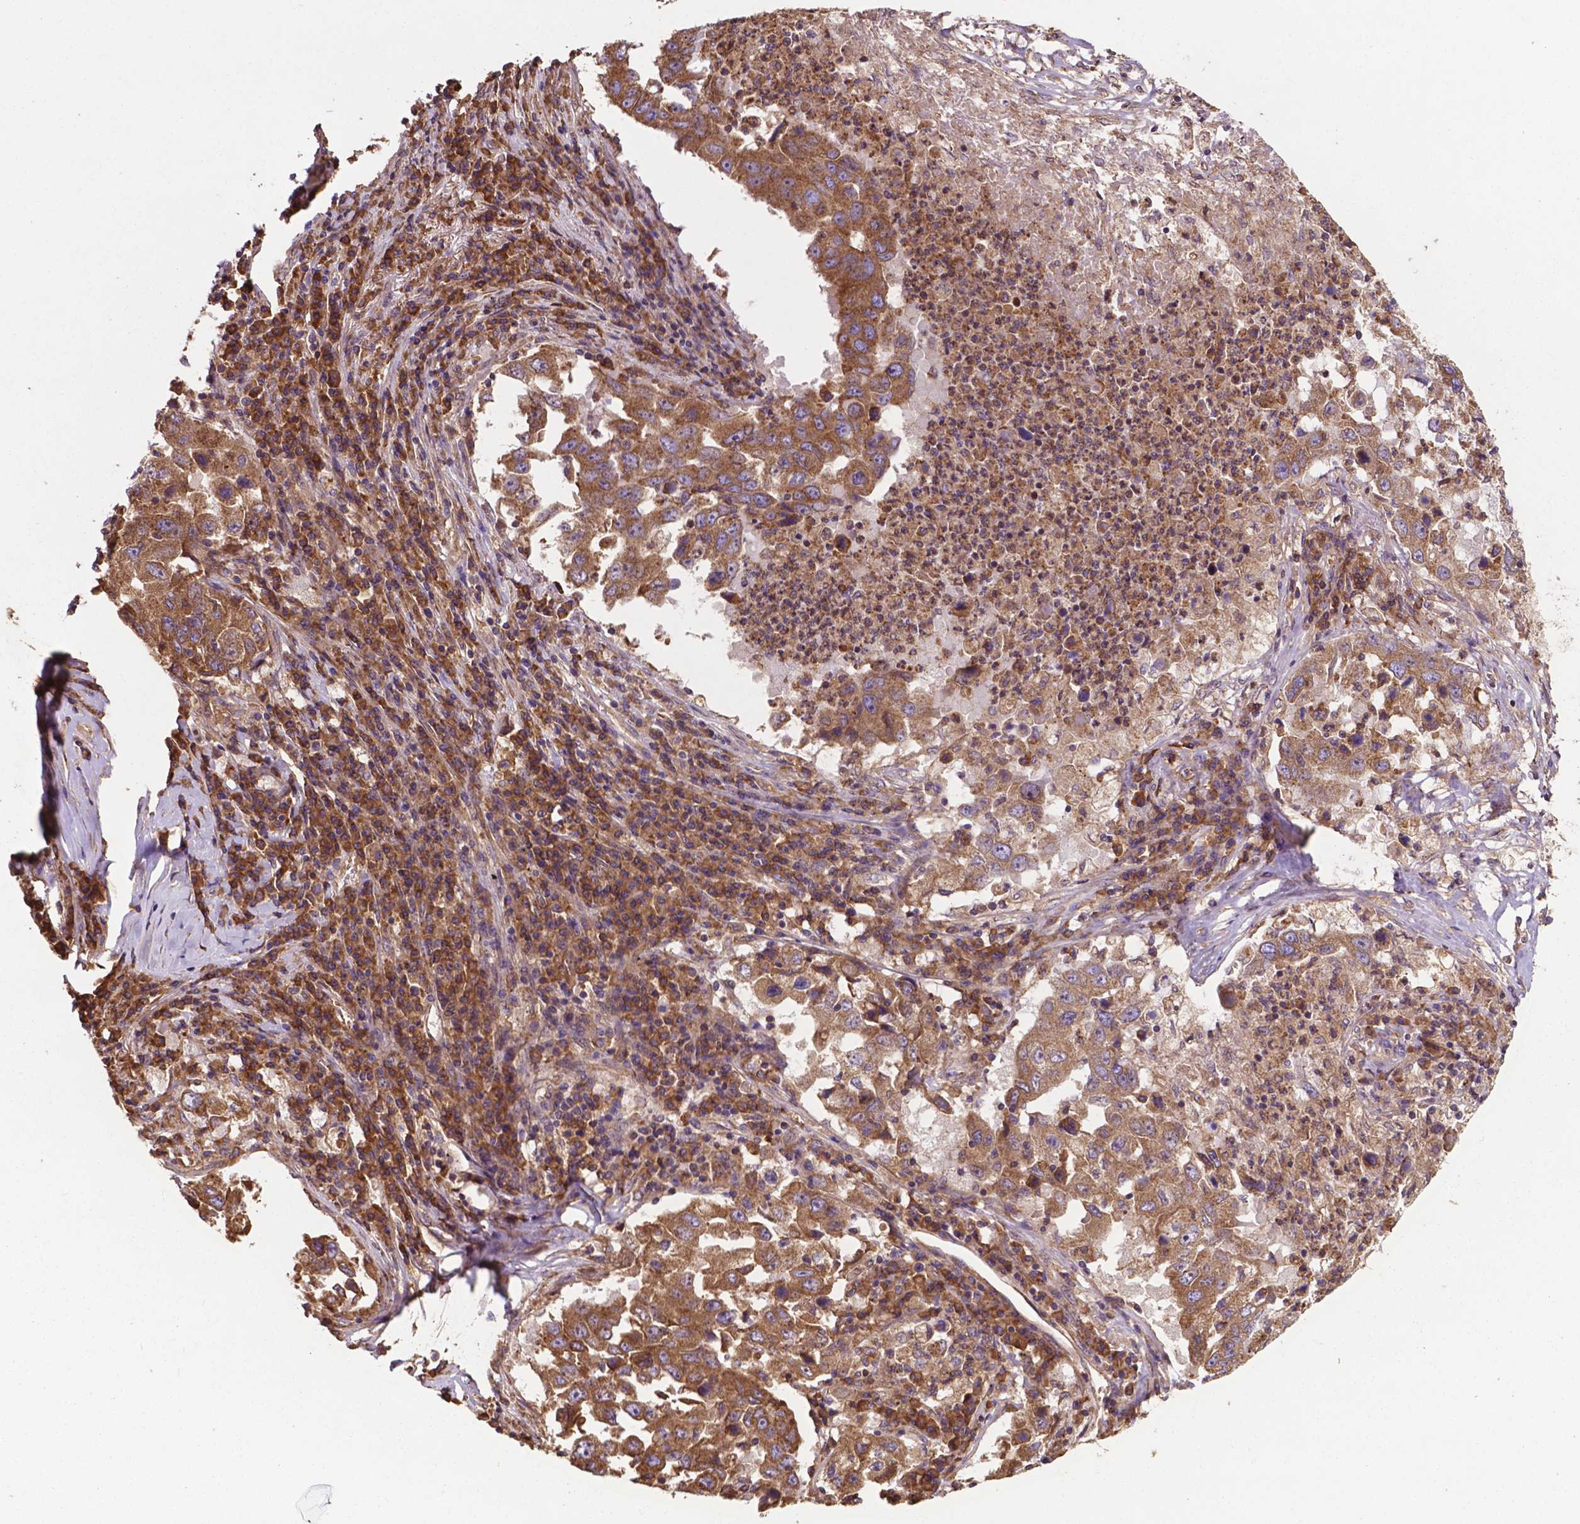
{"staining": {"intensity": "moderate", "quantity": ">75%", "location": "cytoplasmic/membranous"}, "tissue": "lung cancer", "cell_type": "Tumor cells", "image_type": "cancer", "snomed": [{"axis": "morphology", "description": "Adenocarcinoma, NOS"}, {"axis": "topography", "description": "Lung"}], "caption": "Immunohistochemical staining of lung cancer demonstrates medium levels of moderate cytoplasmic/membranous protein positivity in approximately >75% of tumor cells. The protein of interest is stained brown, and the nuclei are stained in blue (DAB IHC with brightfield microscopy, high magnification).", "gene": "CCDC71L", "patient": {"sex": "male", "age": 73}}